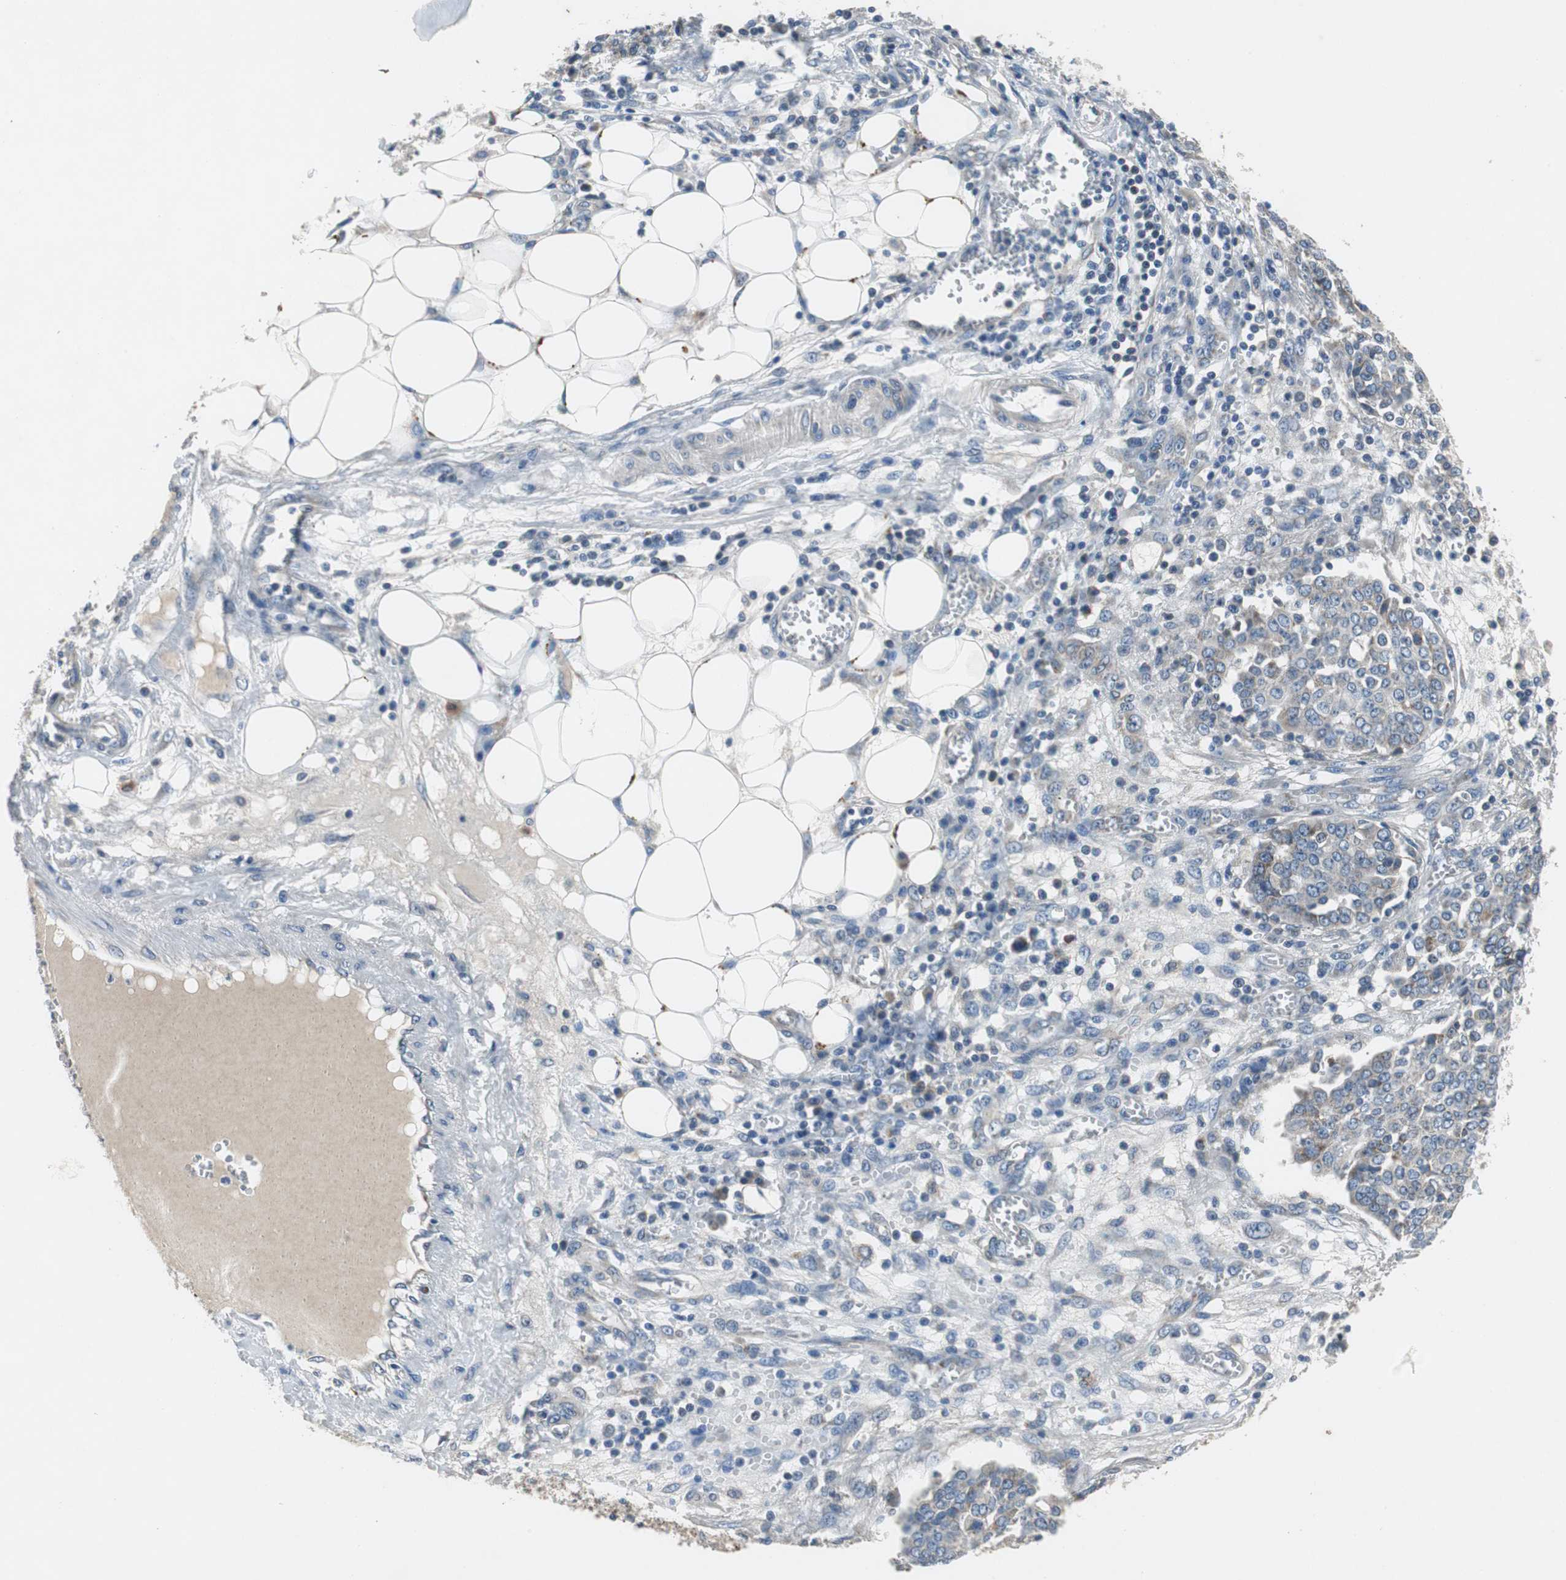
{"staining": {"intensity": "weak", "quantity": "<25%", "location": "cytoplasmic/membranous"}, "tissue": "ovarian cancer", "cell_type": "Tumor cells", "image_type": "cancer", "snomed": [{"axis": "morphology", "description": "Cystadenocarcinoma, serous, NOS"}, {"axis": "topography", "description": "Soft tissue"}, {"axis": "topography", "description": "Ovary"}], "caption": "DAB immunohistochemical staining of human ovarian cancer displays no significant staining in tumor cells.", "gene": "NLGN1", "patient": {"sex": "female", "age": 57}}